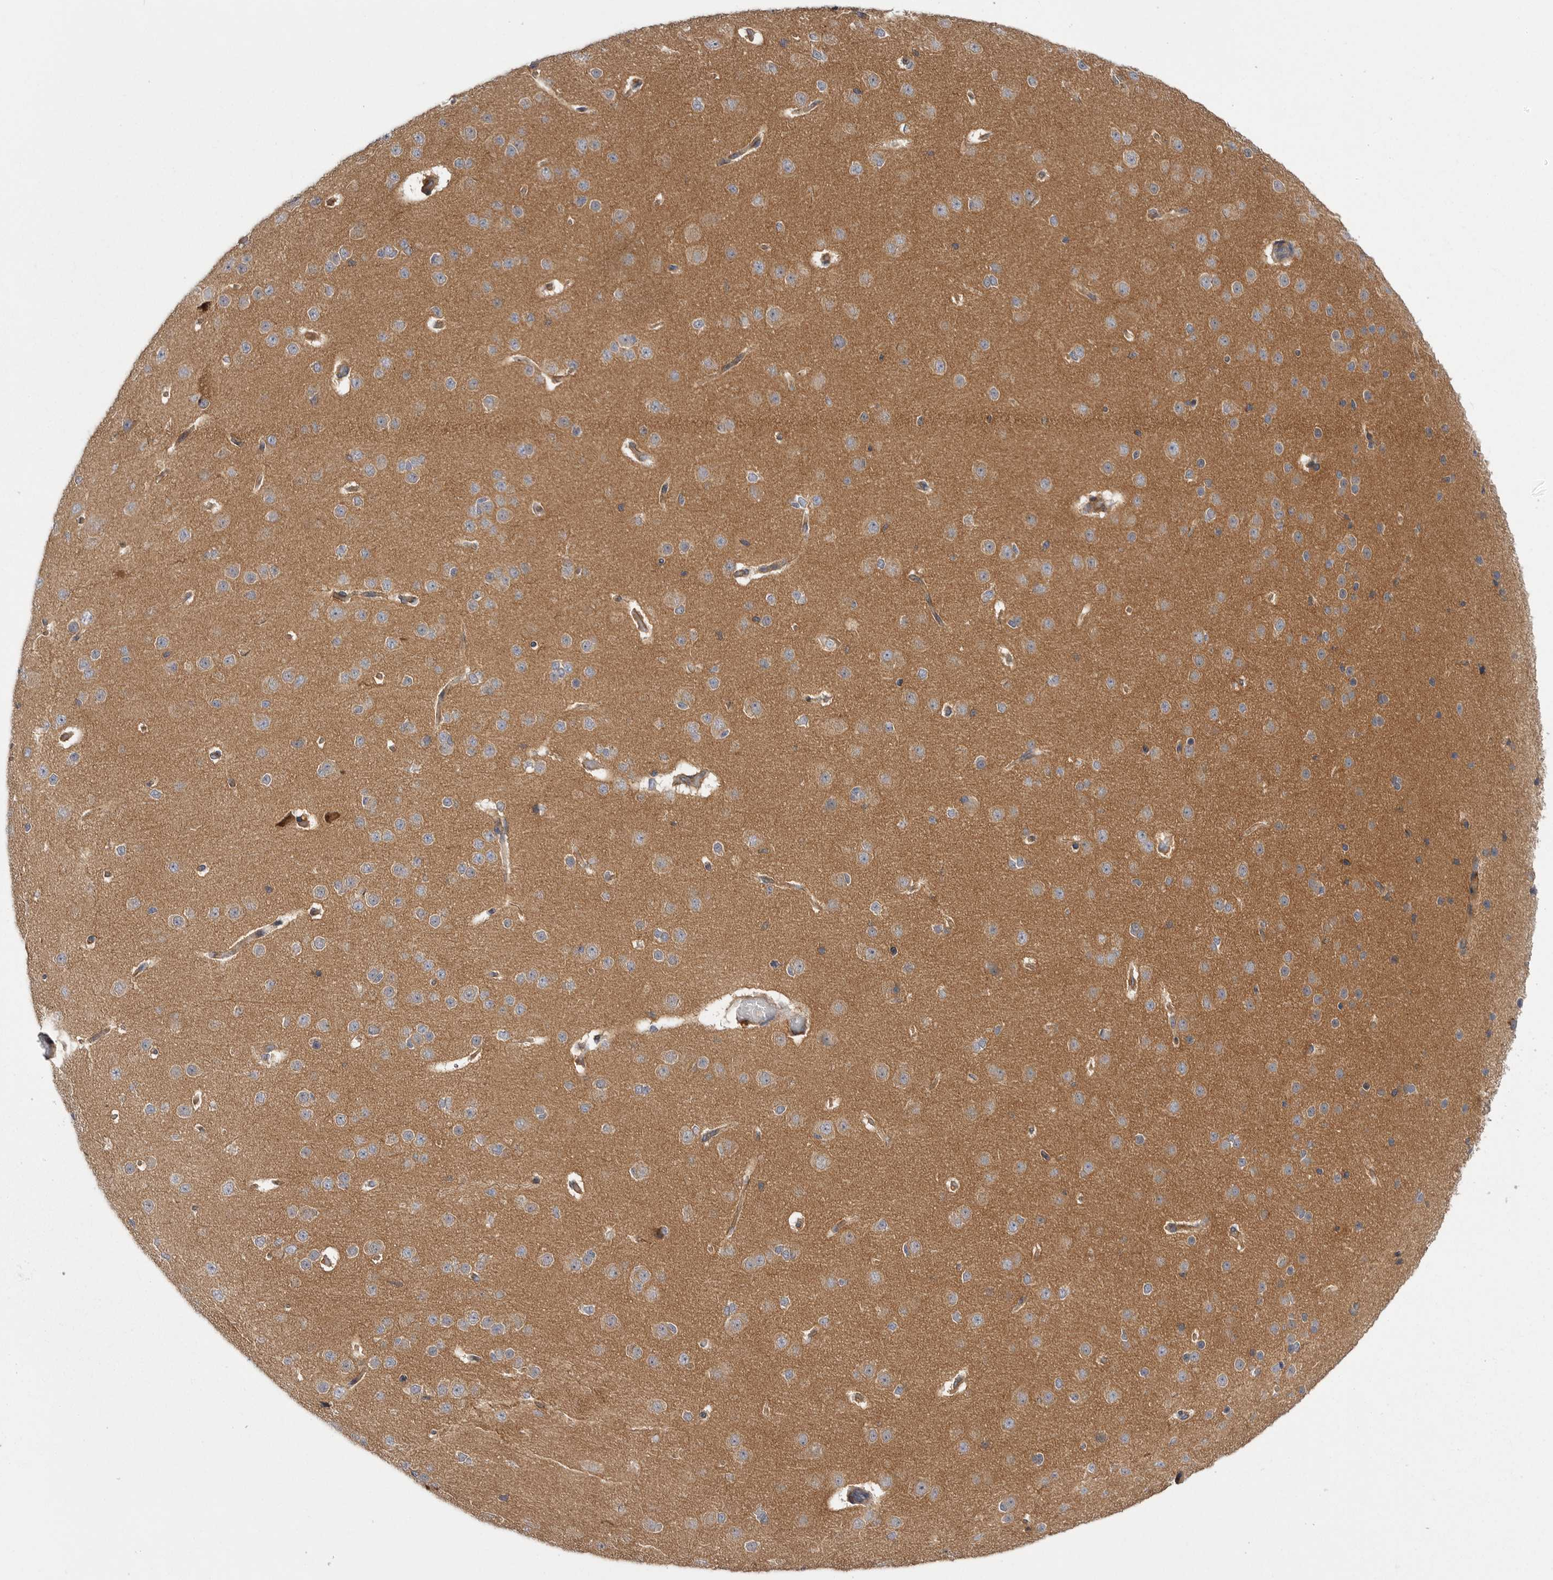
{"staining": {"intensity": "moderate", "quantity": ">75%", "location": "cytoplasmic/membranous"}, "tissue": "cerebral cortex", "cell_type": "Endothelial cells", "image_type": "normal", "snomed": [{"axis": "morphology", "description": "Normal tissue, NOS"}, {"axis": "morphology", "description": "Developmental malformation"}, {"axis": "topography", "description": "Cerebral cortex"}], "caption": "Moderate cytoplasmic/membranous staining is appreciated in about >75% of endothelial cells in normal cerebral cortex.", "gene": "OSBPL9", "patient": {"sex": "female", "age": 30}}